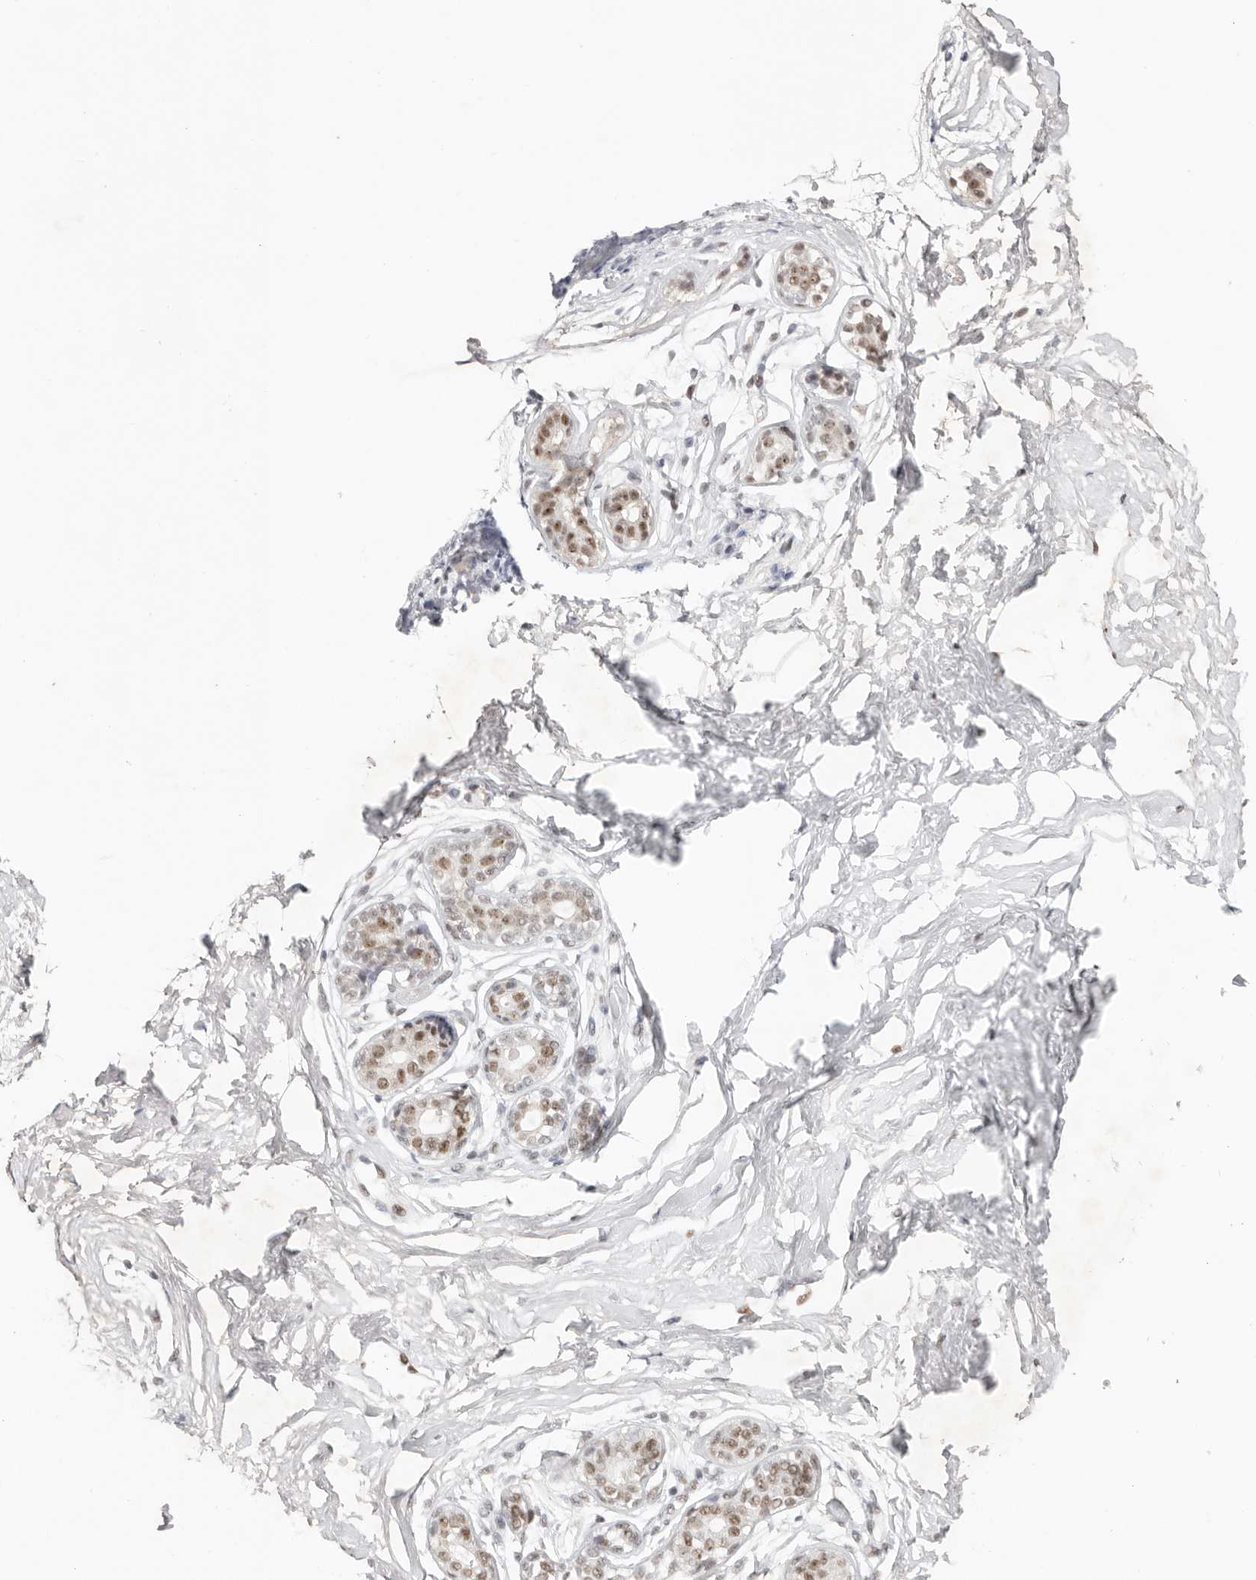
{"staining": {"intensity": "negative", "quantity": "none", "location": "none"}, "tissue": "breast", "cell_type": "Adipocytes", "image_type": "normal", "snomed": [{"axis": "morphology", "description": "Normal tissue, NOS"}, {"axis": "morphology", "description": "Adenoma, NOS"}, {"axis": "topography", "description": "Breast"}], "caption": "Breast was stained to show a protein in brown. There is no significant positivity in adipocytes. Nuclei are stained in blue.", "gene": "LARP7", "patient": {"sex": "female", "age": 23}}